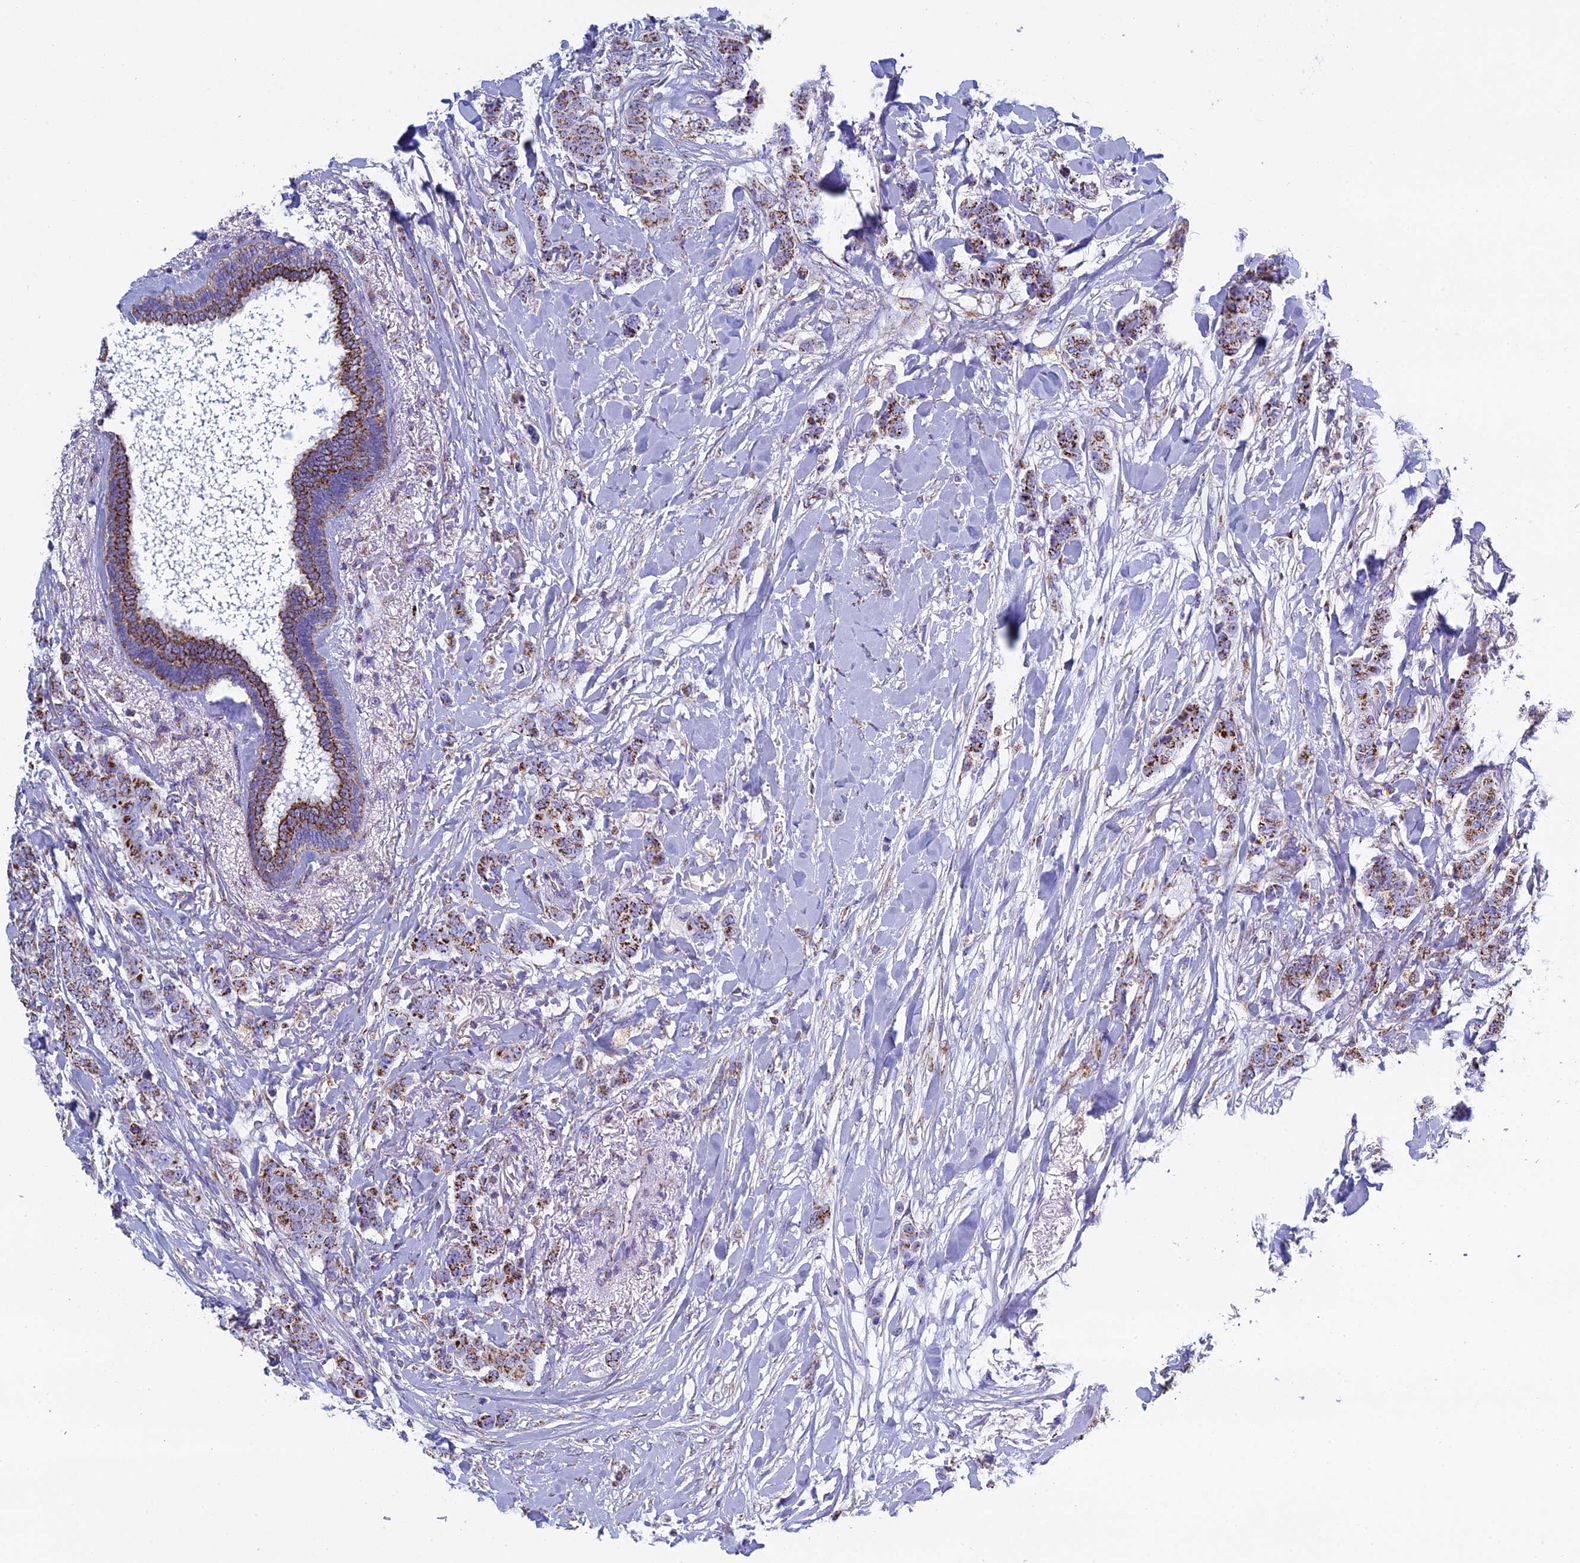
{"staining": {"intensity": "strong", "quantity": ">75%", "location": "cytoplasmic/membranous"}, "tissue": "breast cancer", "cell_type": "Tumor cells", "image_type": "cancer", "snomed": [{"axis": "morphology", "description": "Duct carcinoma"}, {"axis": "topography", "description": "Breast"}], "caption": "Tumor cells reveal high levels of strong cytoplasmic/membranous staining in approximately >75% of cells in human breast cancer.", "gene": "UQCRFS1", "patient": {"sex": "female", "age": 40}}